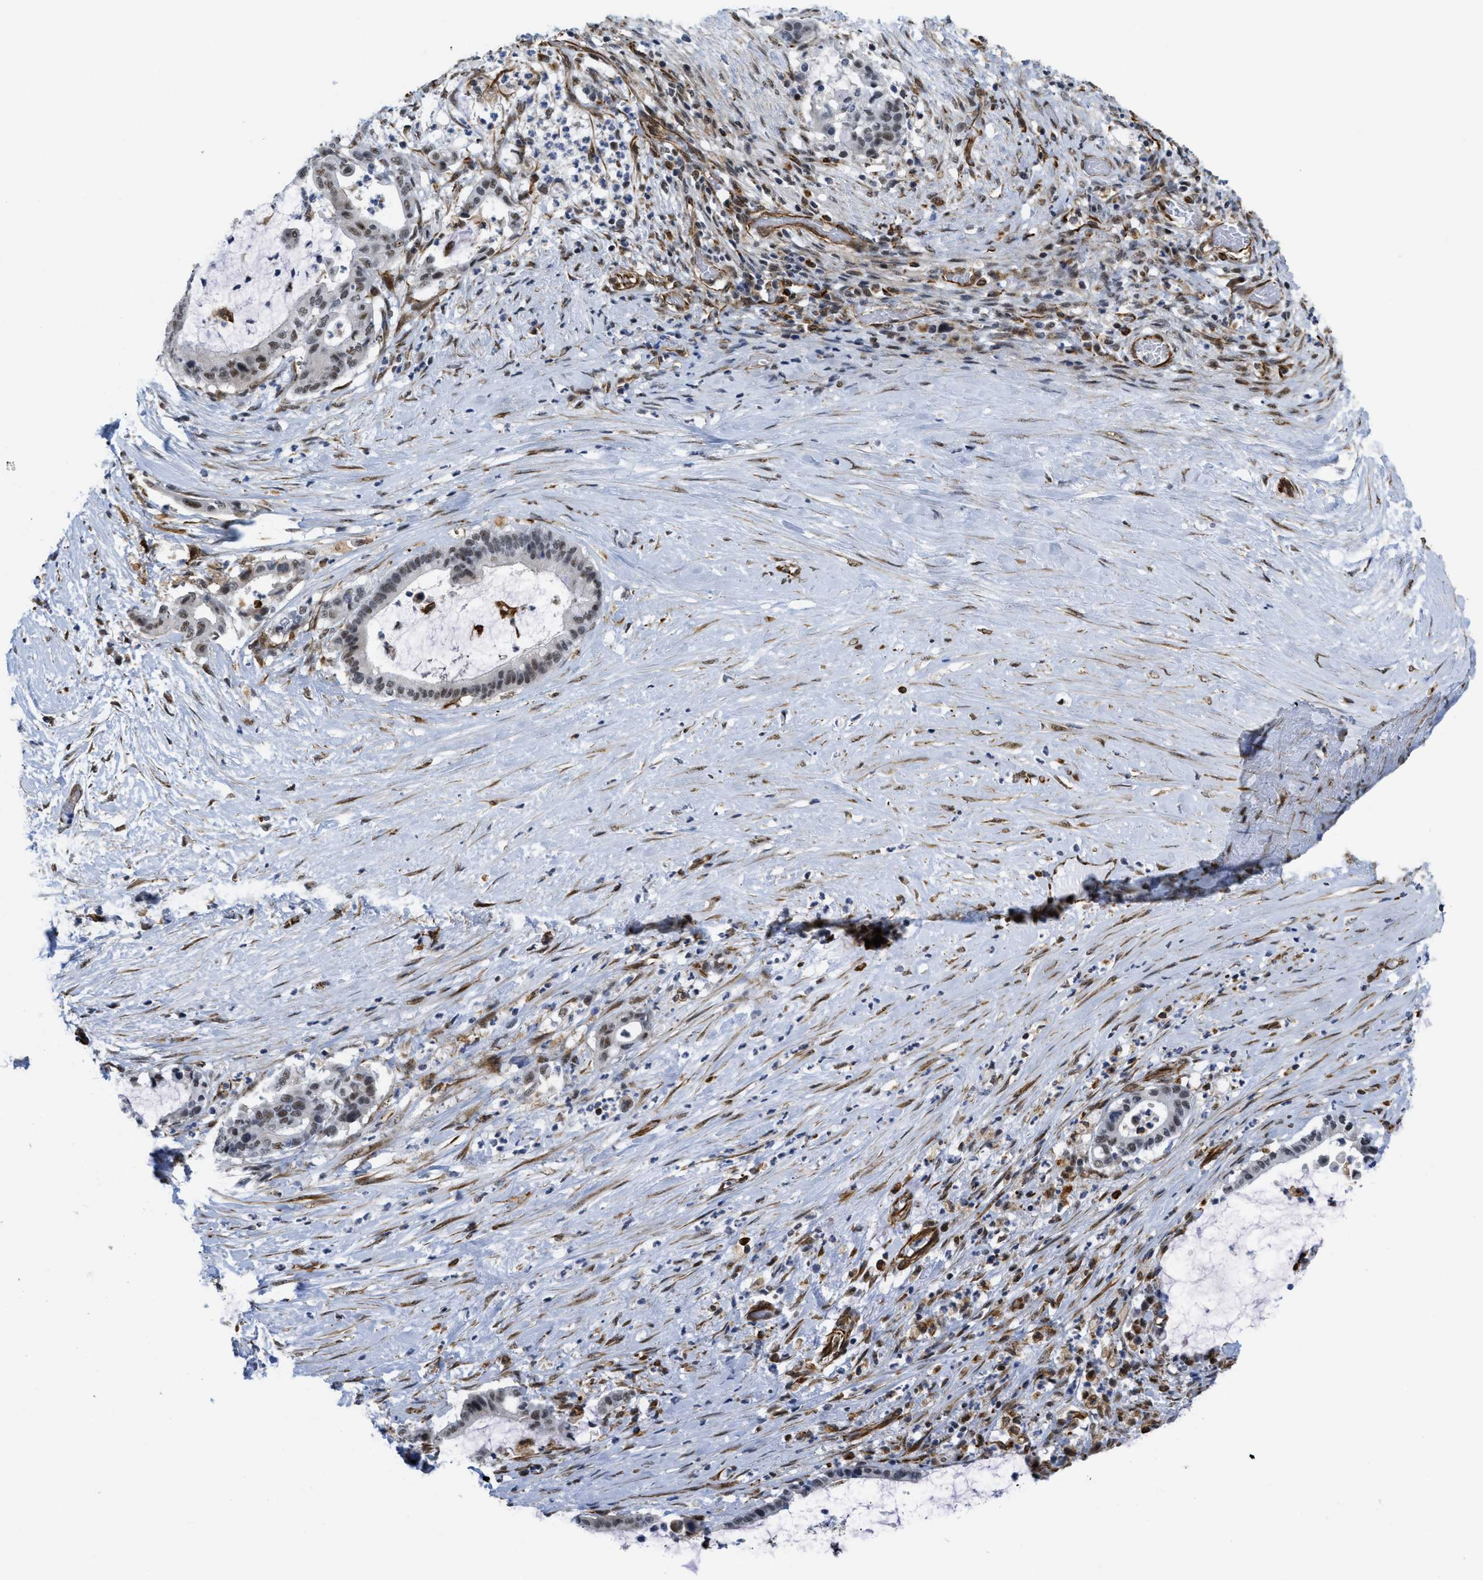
{"staining": {"intensity": "weak", "quantity": "25%-75%", "location": "nuclear"}, "tissue": "pancreatic cancer", "cell_type": "Tumor cells", "image_type": "cancer", "snomed": [{"axis": "morphology", "description": "Adenocarcinoma, NOS"}, {"axis": "topography", "description": "Pancreas"}], "caption": "This micrograph shows pancreatic cancer (adenocarcinoma) stained with immunohistochemistry to label a protein in brown. The nuclear of tumor cells show weak positivity for the protein. Nuclei are counter-stained blue.", "gene": "LRRC8B", "patient": {"sex": "male", "age": 41}}